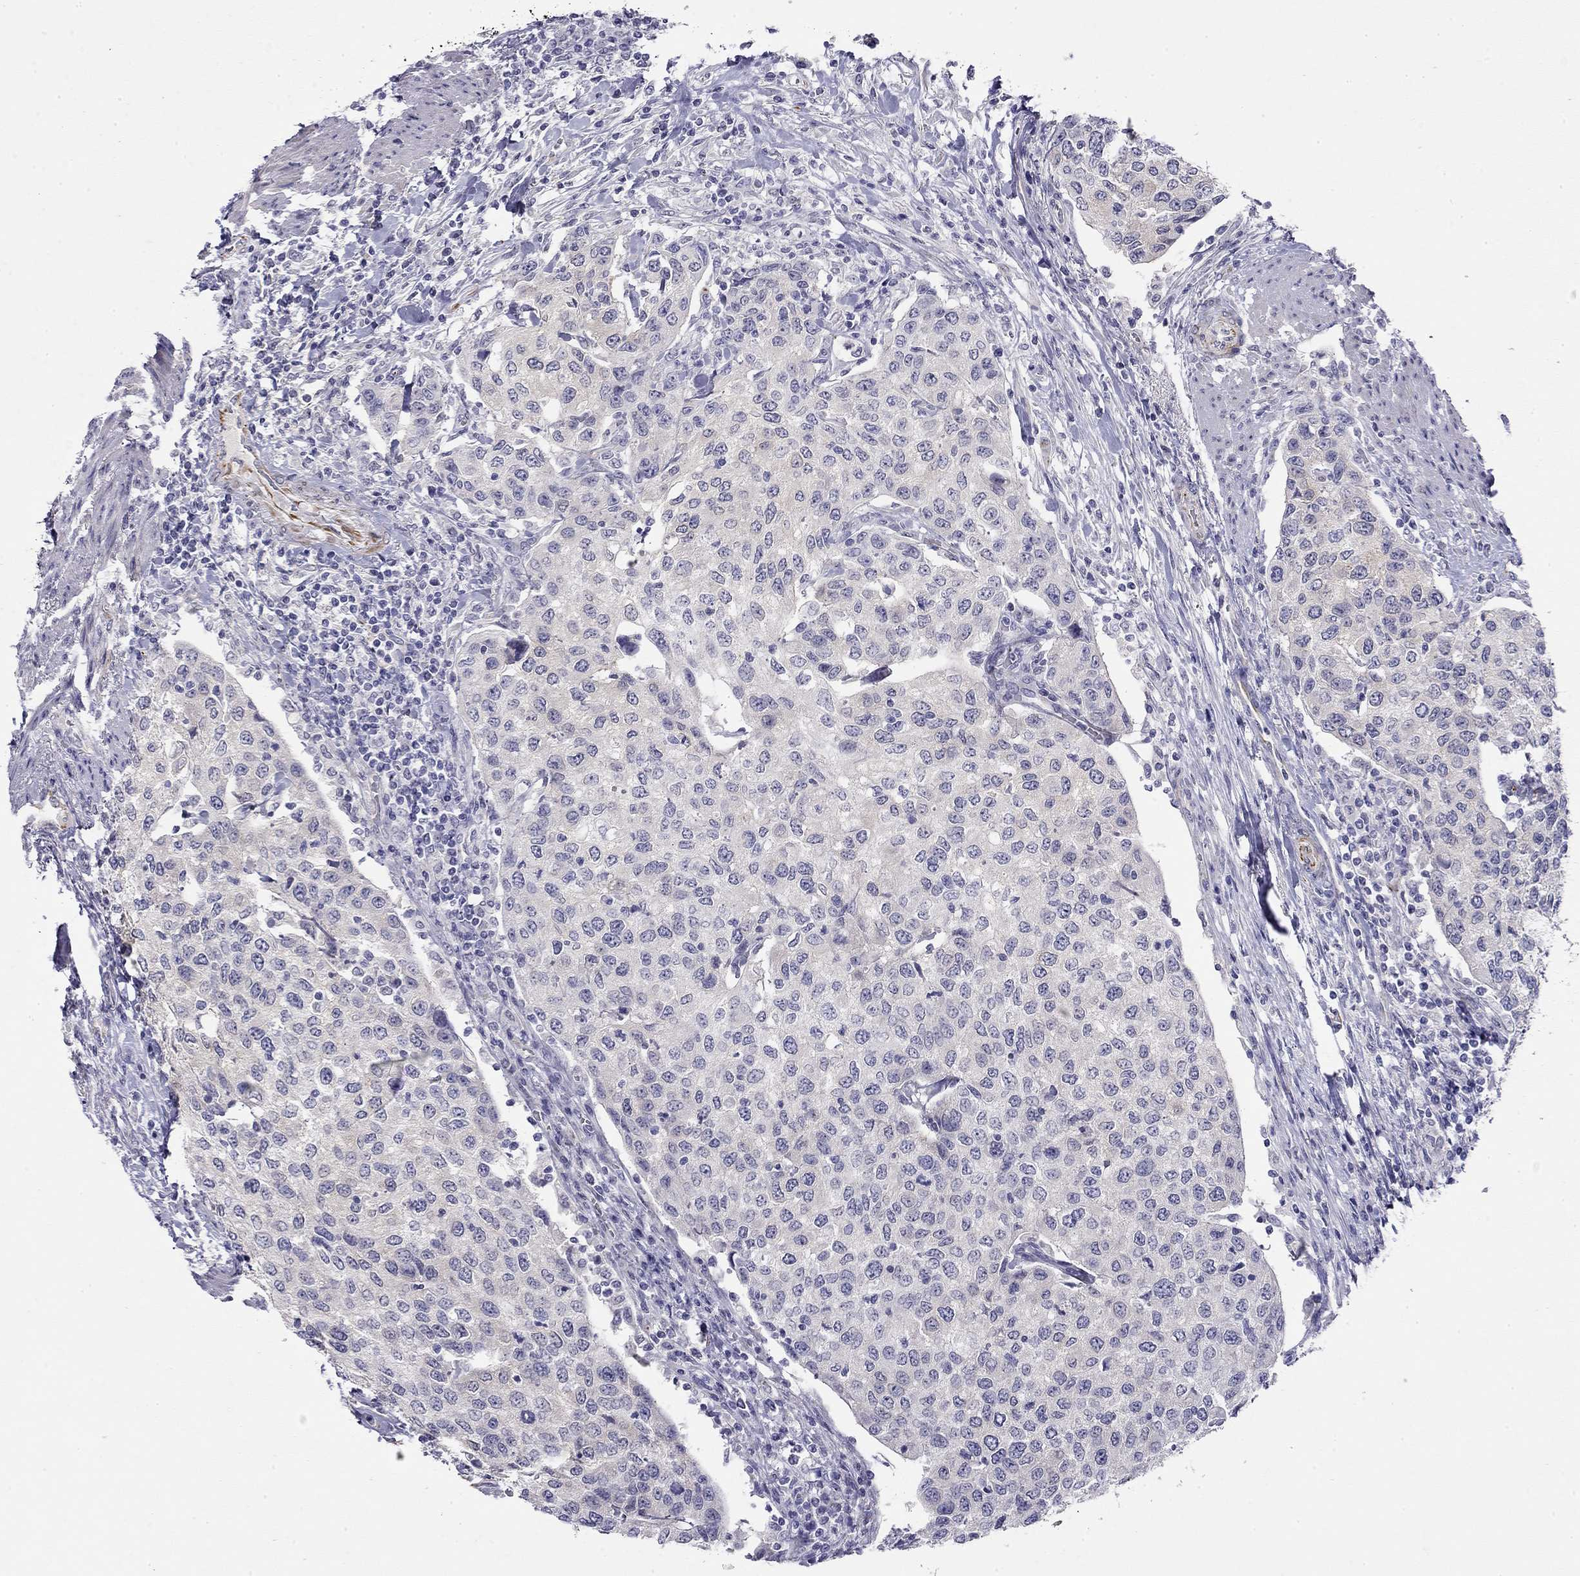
{"staining": {"intensity": "negative", "quantity": "none", "location": "none"}, "tissue": "urothelial cancer", "cell_type": "Tumor cells", "image_type": "cancer", "snomed": [{"axis": "morphology", "description": "Urothelial carcinoma, High grade"}, {"axis": "topography", "description": "Urinary bladder"}], "caption": "This is an immunohistochemistry (IHC) histopathology image of urothelial cancer. There is no staining in tumor cells.", "gene": "RTL1", "patient": {"sex": "female", "age": 78}}